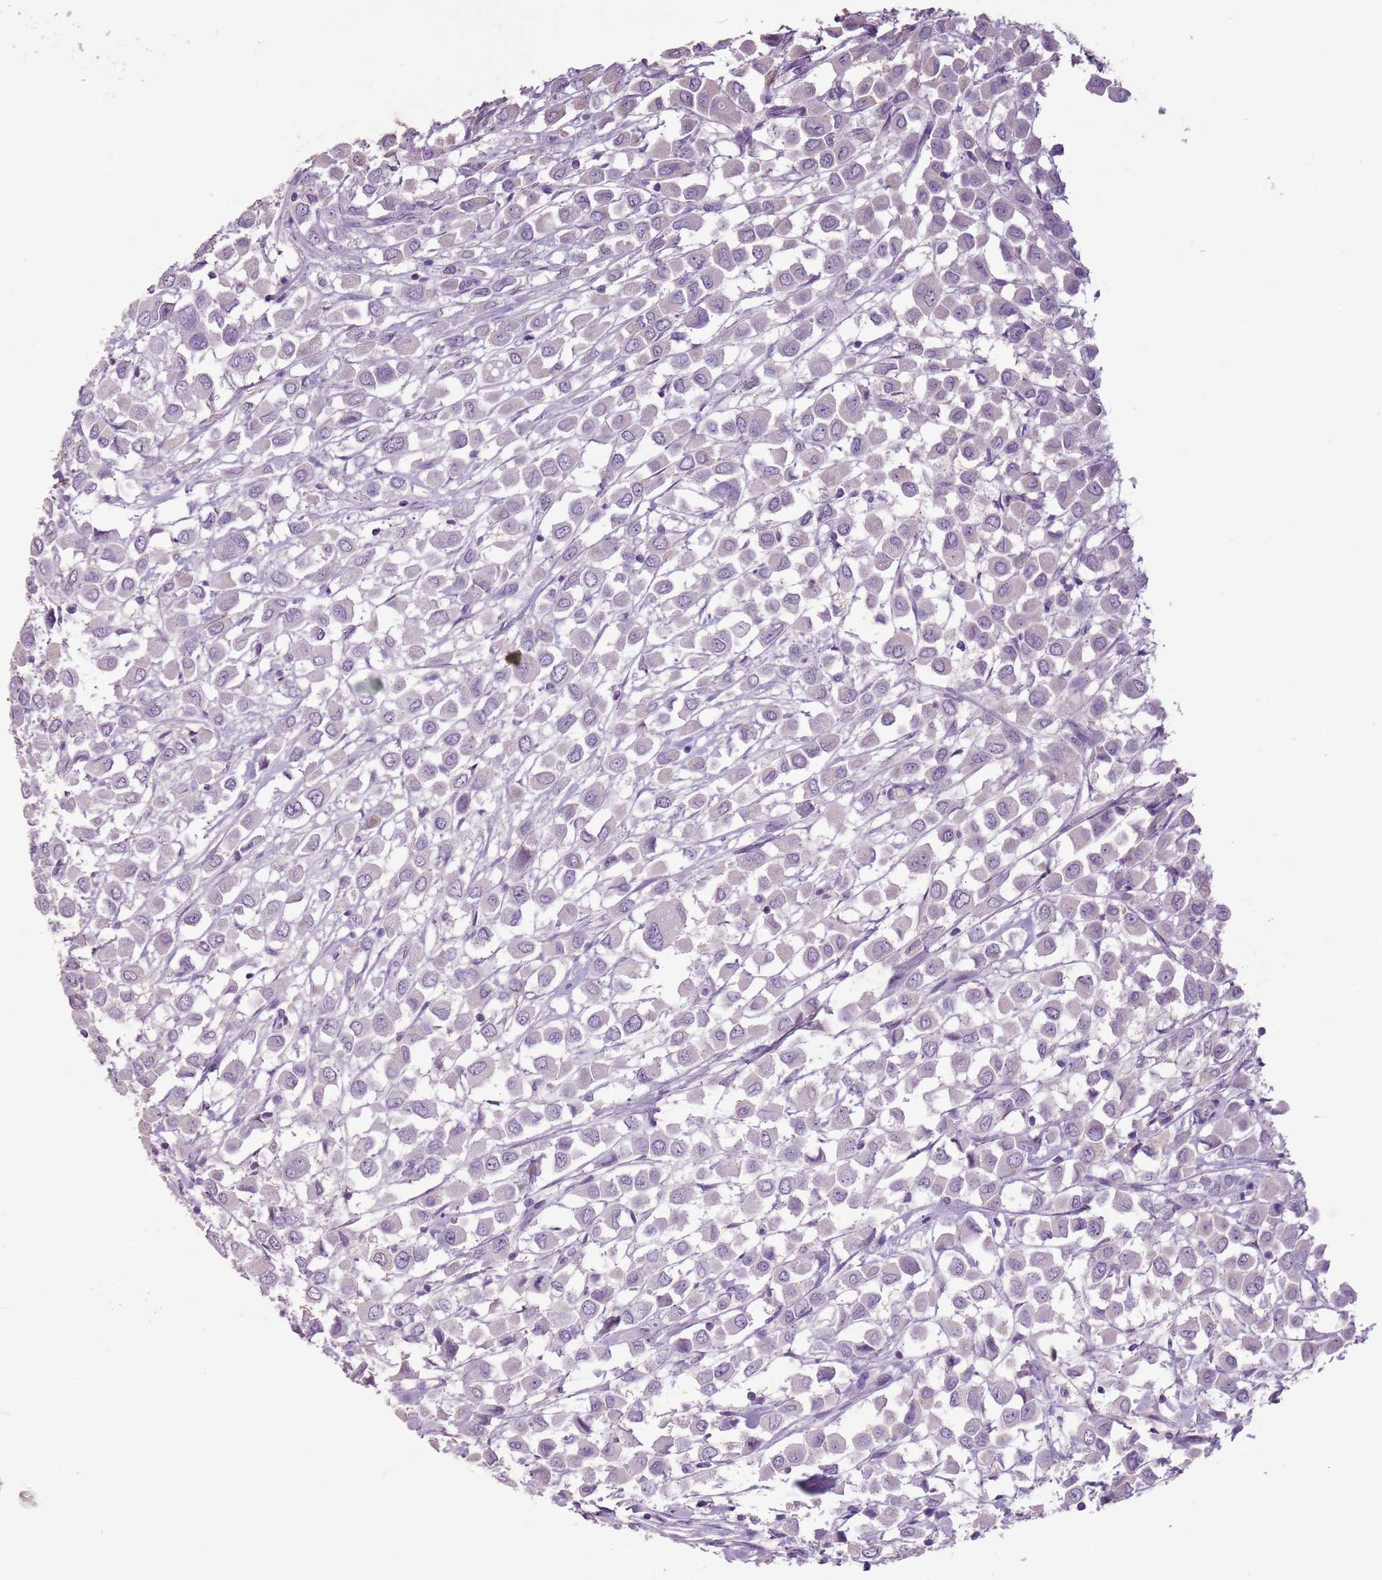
{"staining": {"intensity": "negative", "quantity": "none", "location": "none"}, "tissue": "breast cancer", "cell_type": "Tumor cells", "image_type": "cancer", "snomed": [{"axis": "morphology", "description": "Duct carcinoma"}, {"axis": "topography", "description": "Breast"}], "caption": "Immunohistochemistry photomicrograph of human breast cancer stained for a protein (brown), which displays no expression in tumor cells.", "gene": "CELF6", "patient": {"sex": "female", "age": 61}}